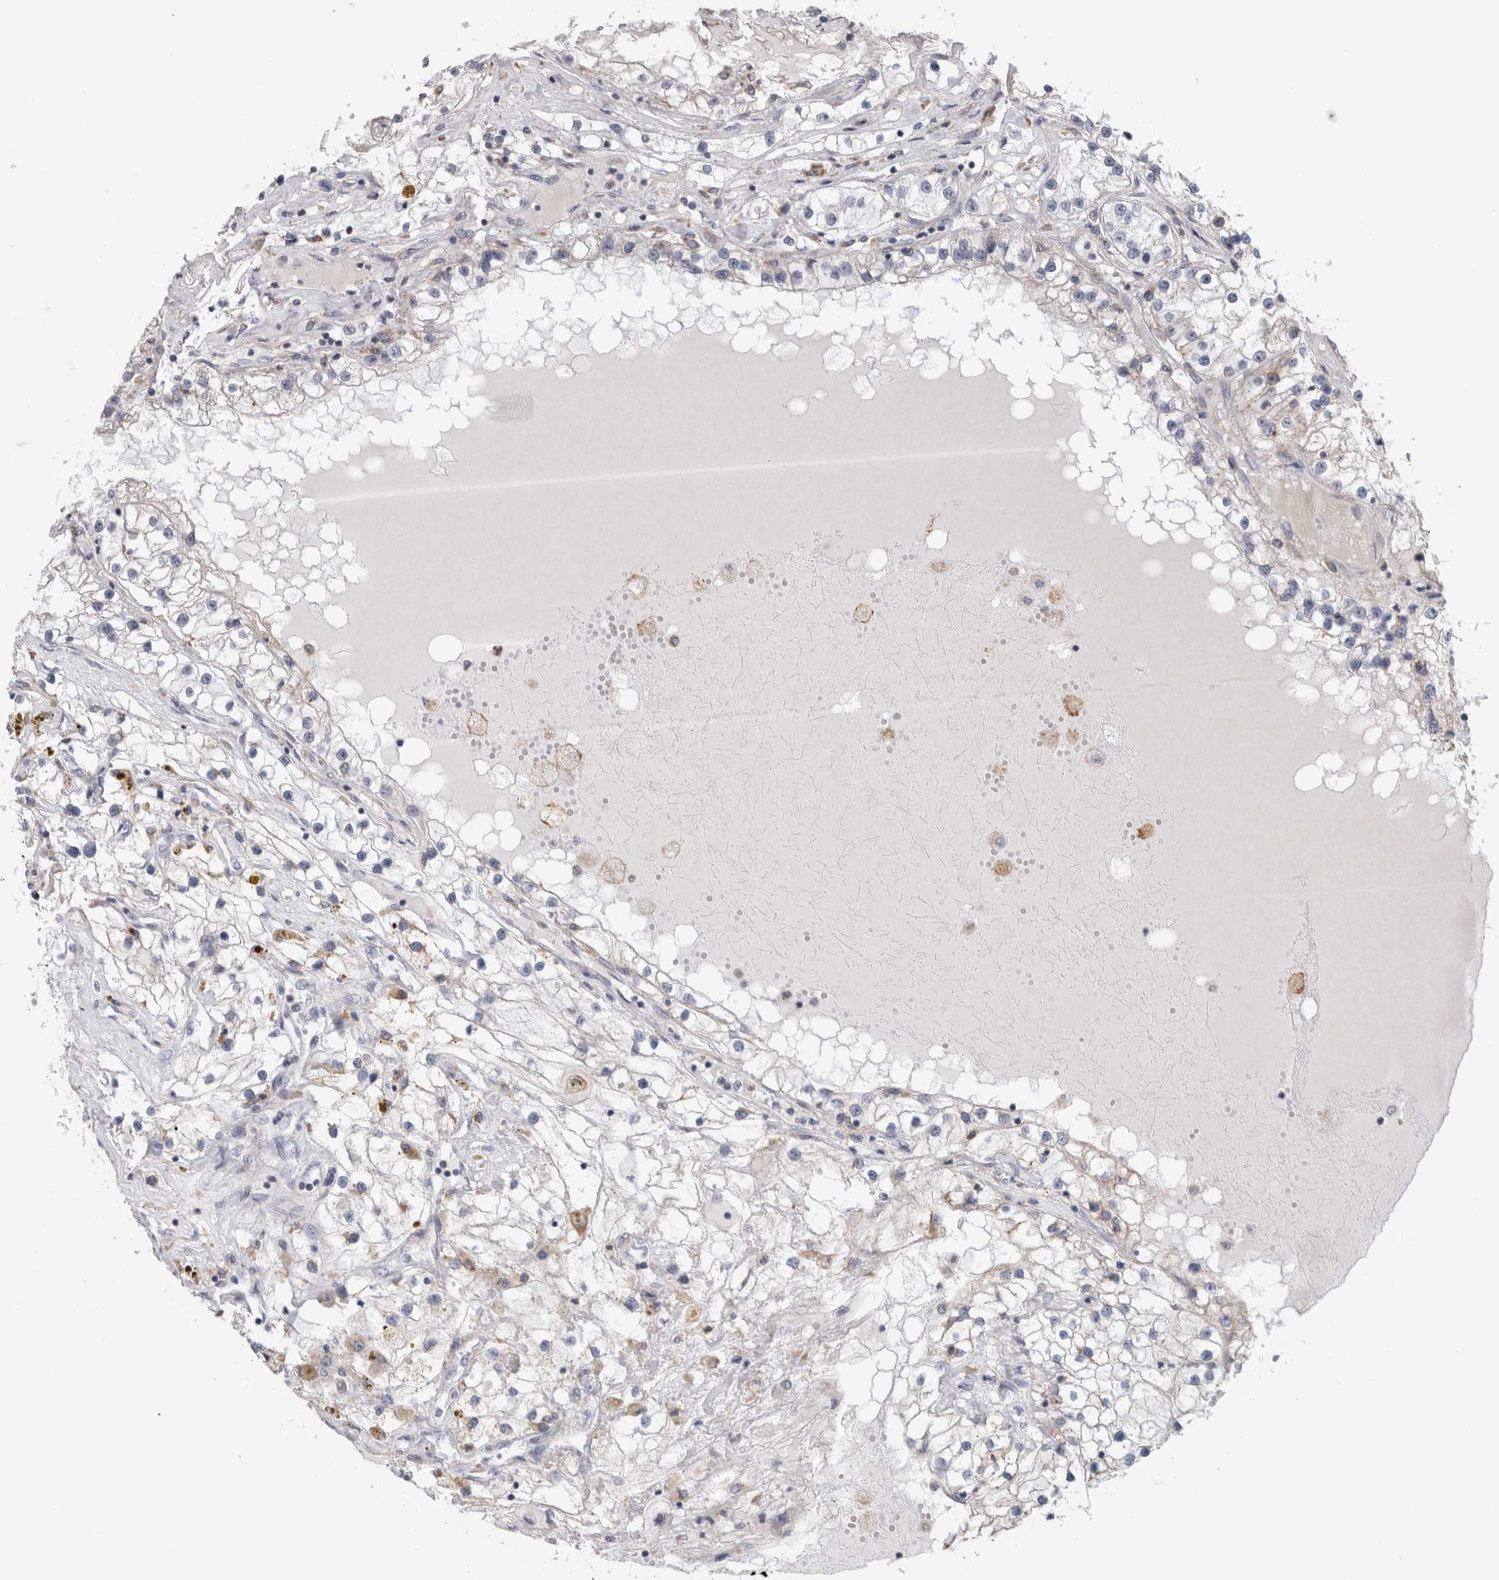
{"staining": {"intensity": "negative", "quantity": "none", "location": "none"}, "tissue": "renal cancer", "cell_type": "Tumor cells", "image_type": "cancer", "snomed": [{"axis": "morphology", "description": "Adenocarcinoma, NOS"}, {"axis": "topography", "description": "Kidney"}], "caption": "Protein analysis of renal cancer (adenocarcinoma) exhibits no significant staining in tumor cells. The staining is performed using DAB brown chromogen with nuclei counter-stained in using hematoxylin.", "gene": "SMAP2", "patient": {"sex": "male", "age": 68}}